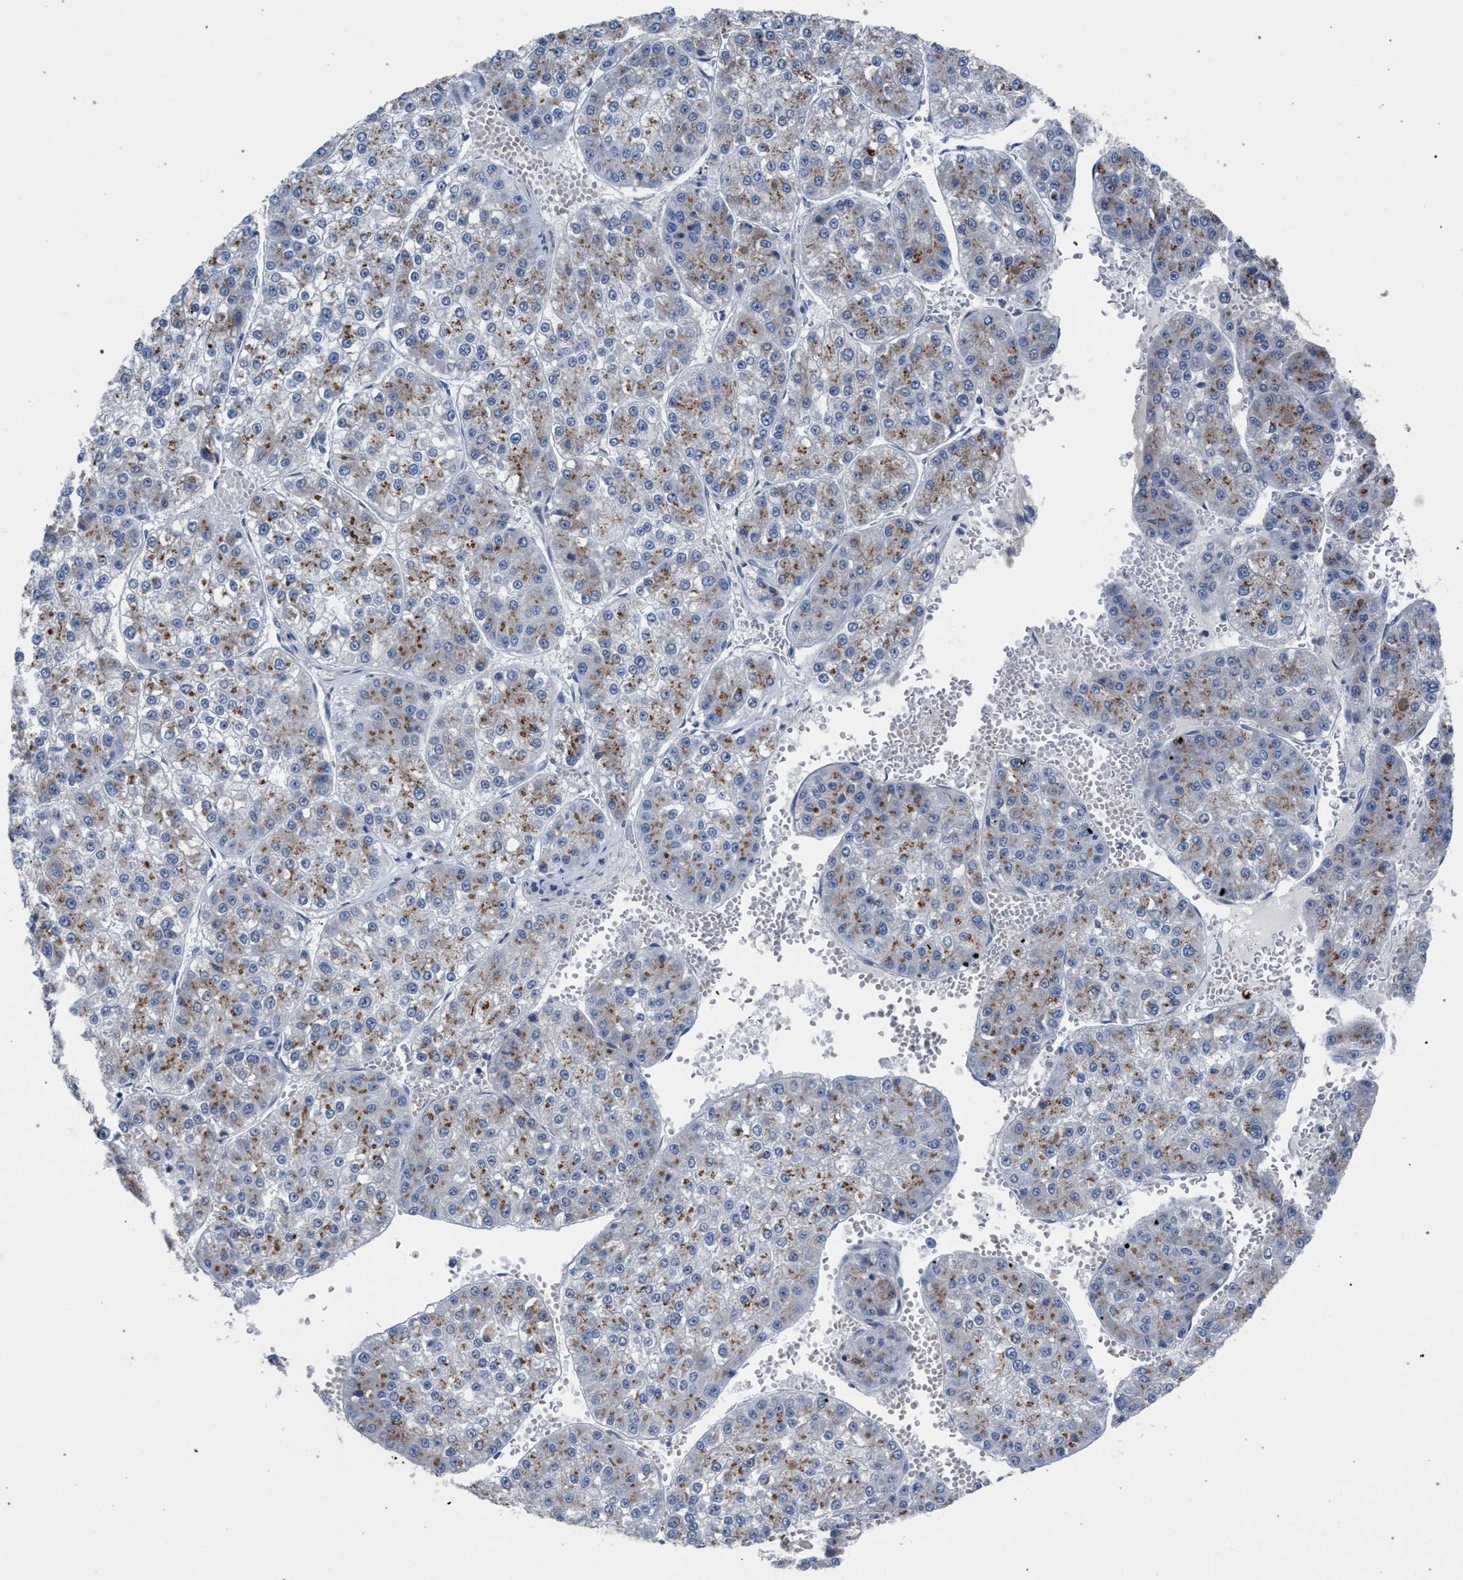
{"staining": {"intensity": "moderate", "quantity": ">75%", "location": "cytoplasmic/membranous"}, "tissue": "liver cancer", "cell_type": "Tumor cells", "image_type": "cancer", "snomed": [{"axis": "morphology", "description": "Carcinoma, Hepatocellular, NOS"}, {"axis": "topography", "description": "Liver"}], "caption": "Hepatocellular carcinoma (liver) stained with a protein marker shows moderate staining in tumor cells.", "gene": "RNF135", "patient": {"sex": "female", "age": 73}}